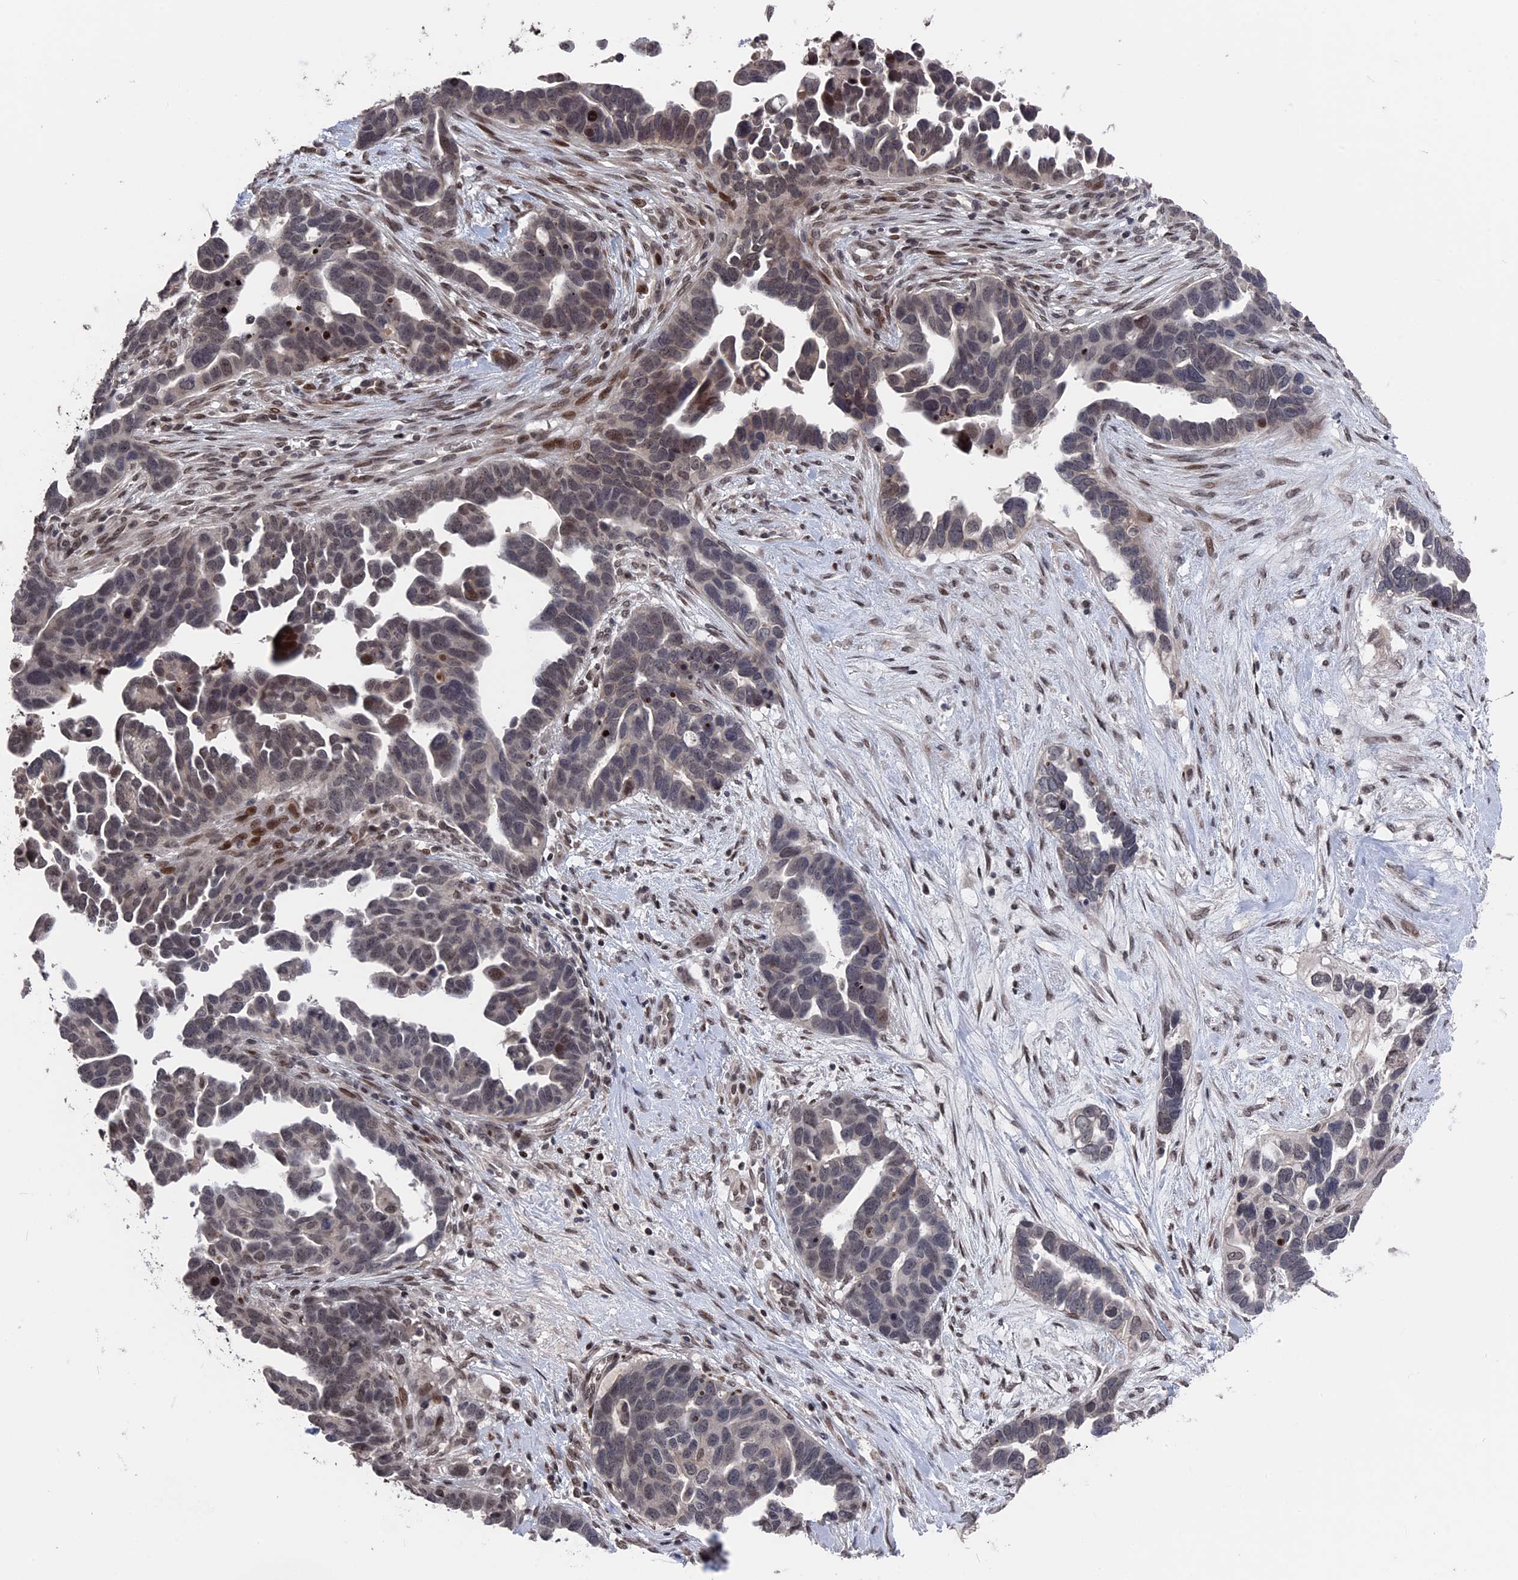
{"staining": {"intensity": "weak", "quantity": "25%-75%", "location": "nuclear"}, "tissue": "ovarian cancer", "cell_type": "Tumor cells", "image_type": "cancer", "snomed": [{"axis": "morphology", "description": "Cystadenocarcinoma, serous, NOS"}, {"axis": "topography", "description": "Ovary"}], "caption": "Tumor cells display low levels of weak nuclear staining in about 25%-75% of cells in human ovarian serous cystadenocarcinoma. (DAB = brown stain, brightfield microscopy at high magnification).", "gene": "NR2C2AP", "patient": {"sex": "female", "age": 54}}